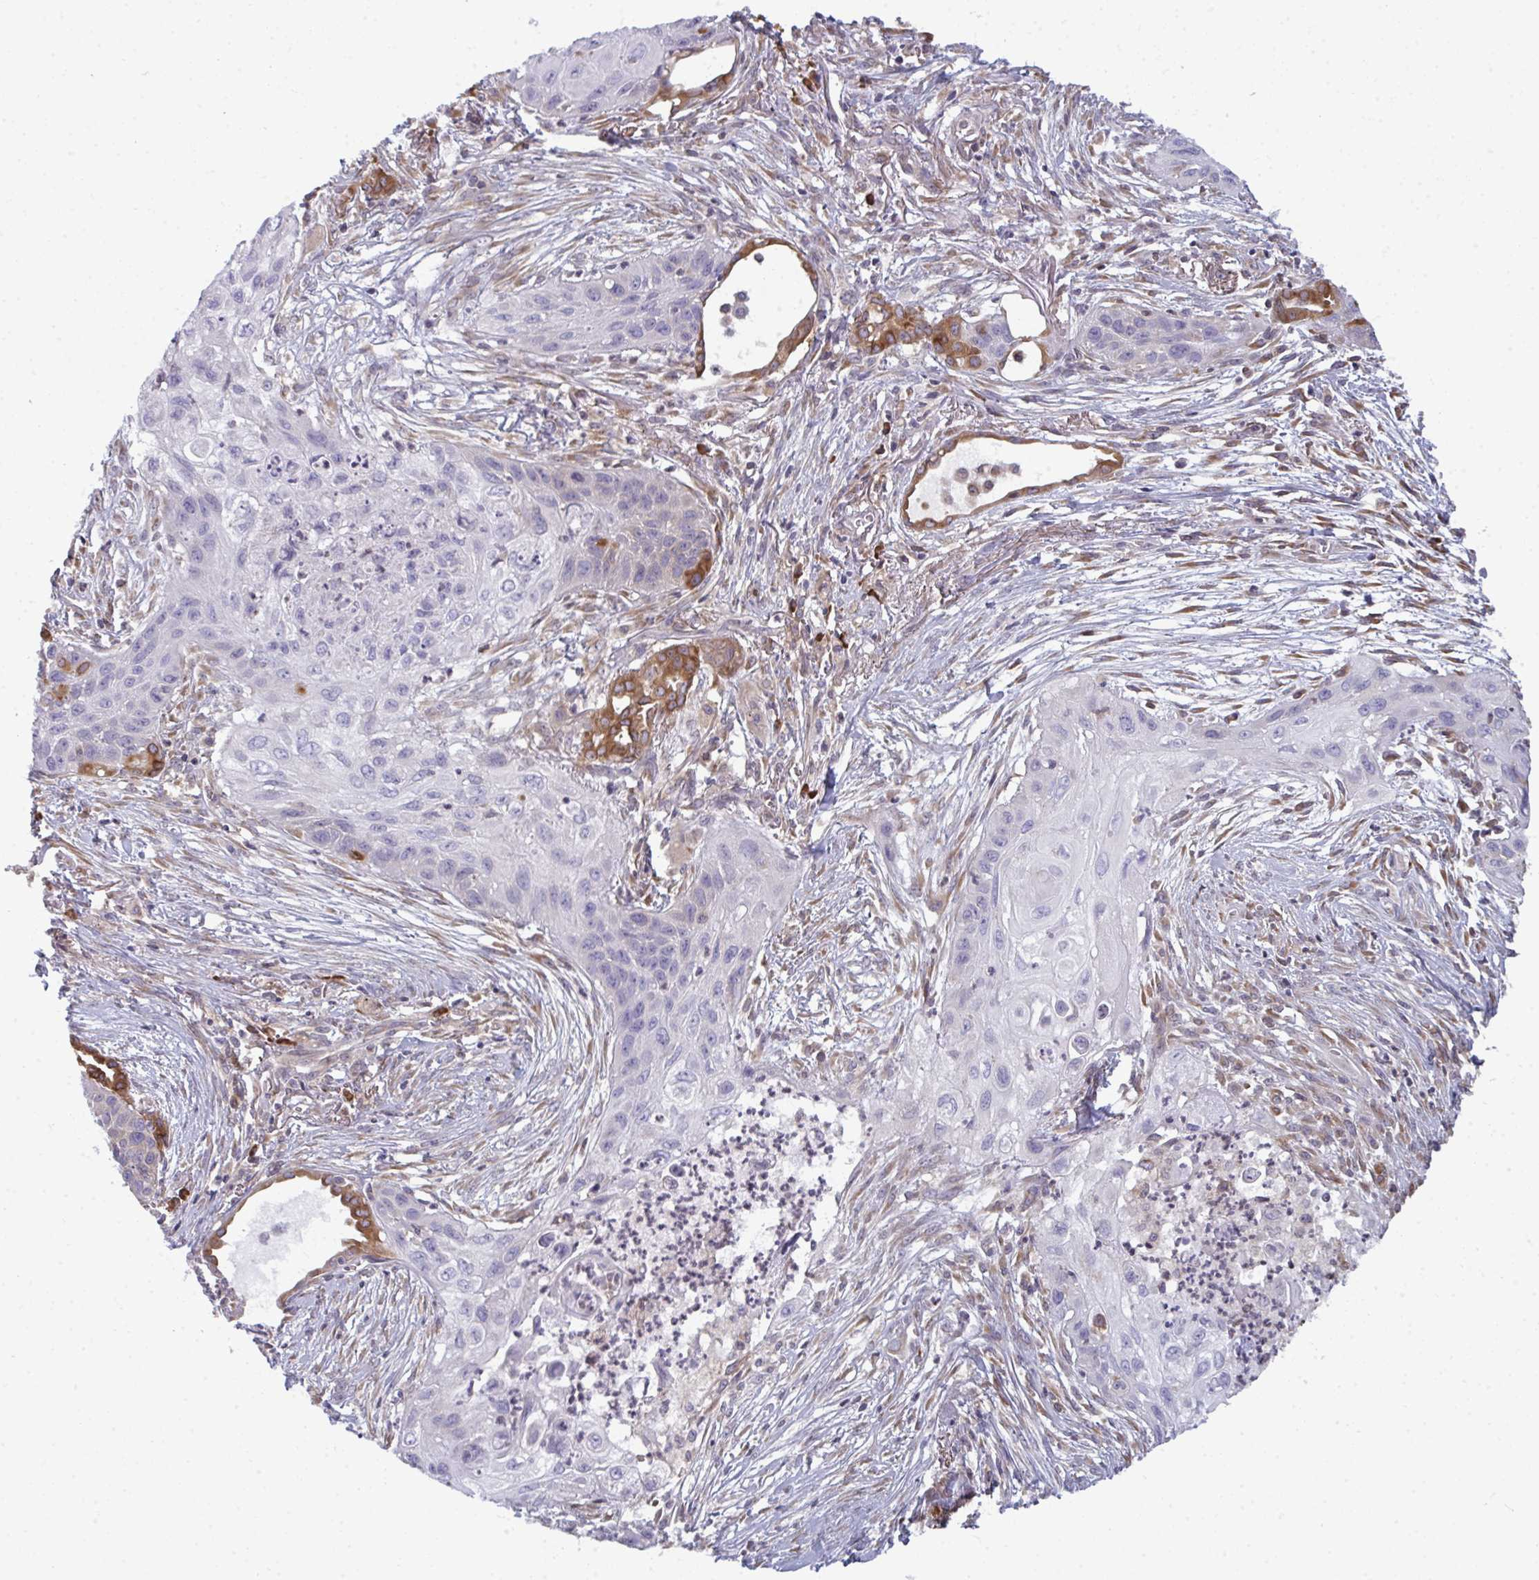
{"staining": {"intensity": "moderate", "quantity": "<25%", "location": "cytoplasmic/membranous"}, "tissue": "lung cancer", "cell_type": "Tumor cells", "image_type": "cancer", "snomed": [{"axis": "morphology", "description": "Squamous cell carcinoma, NOS"}, {"axis": "topography", "description": "Lung"}], "caption": "Moderate cytoplasmic/membranous expression is identified in about <25% of tumor cells in squamous cell carcinoma (lung). (Stains: DAB (3,3'-diaminobenzidine) in brown, nuclei in blue, Microscopy: brightfield microscopy at high magnification).", "gene": "LYSMD4", "patient": {"sex": "male", "age": 71}}